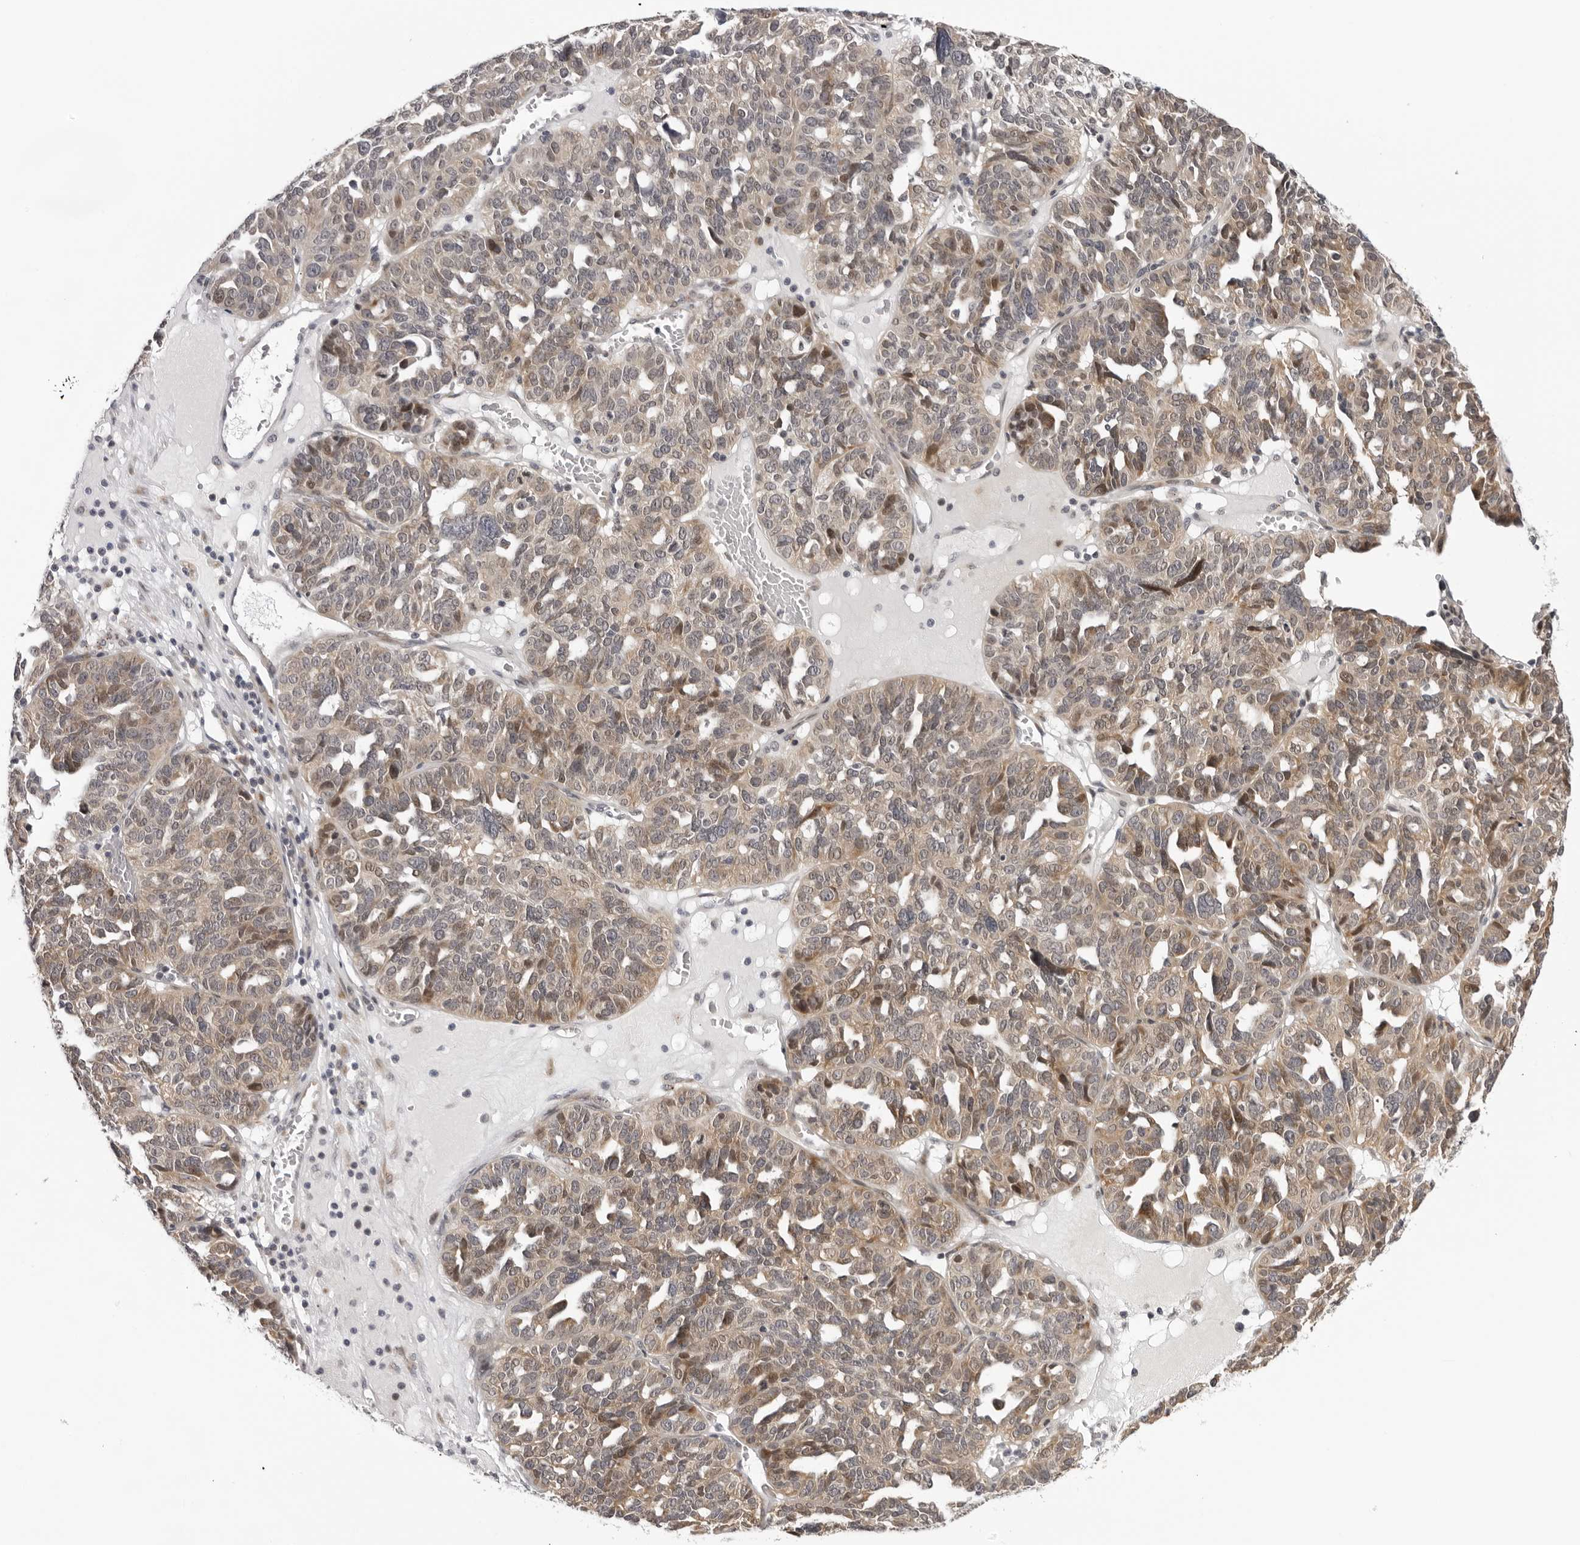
{"staining": {"intensity": "weak", "quantity": "25%-75%", "location": "cytoplasmic/membranous"}, "tissue": "ovarian cancer", "cell_type": "Tumor cells", "image_type": "cancer", "snomed": [{"axis": "morphology", "description": "Cystadenocarcinoma, serous, NOS"}, {"axis": "topography", "description": "Ovary"}], "caption": "About 25%-75% of tumor cells in ovarian cancer (serous cystadenocarcinoma) demonstrate weak cytoplasmic/membranous protein expression as visualized by brown immunohistochemical staining.", "gene": "PRUNE1", "patient": {"sex": "female", "age": 59}}